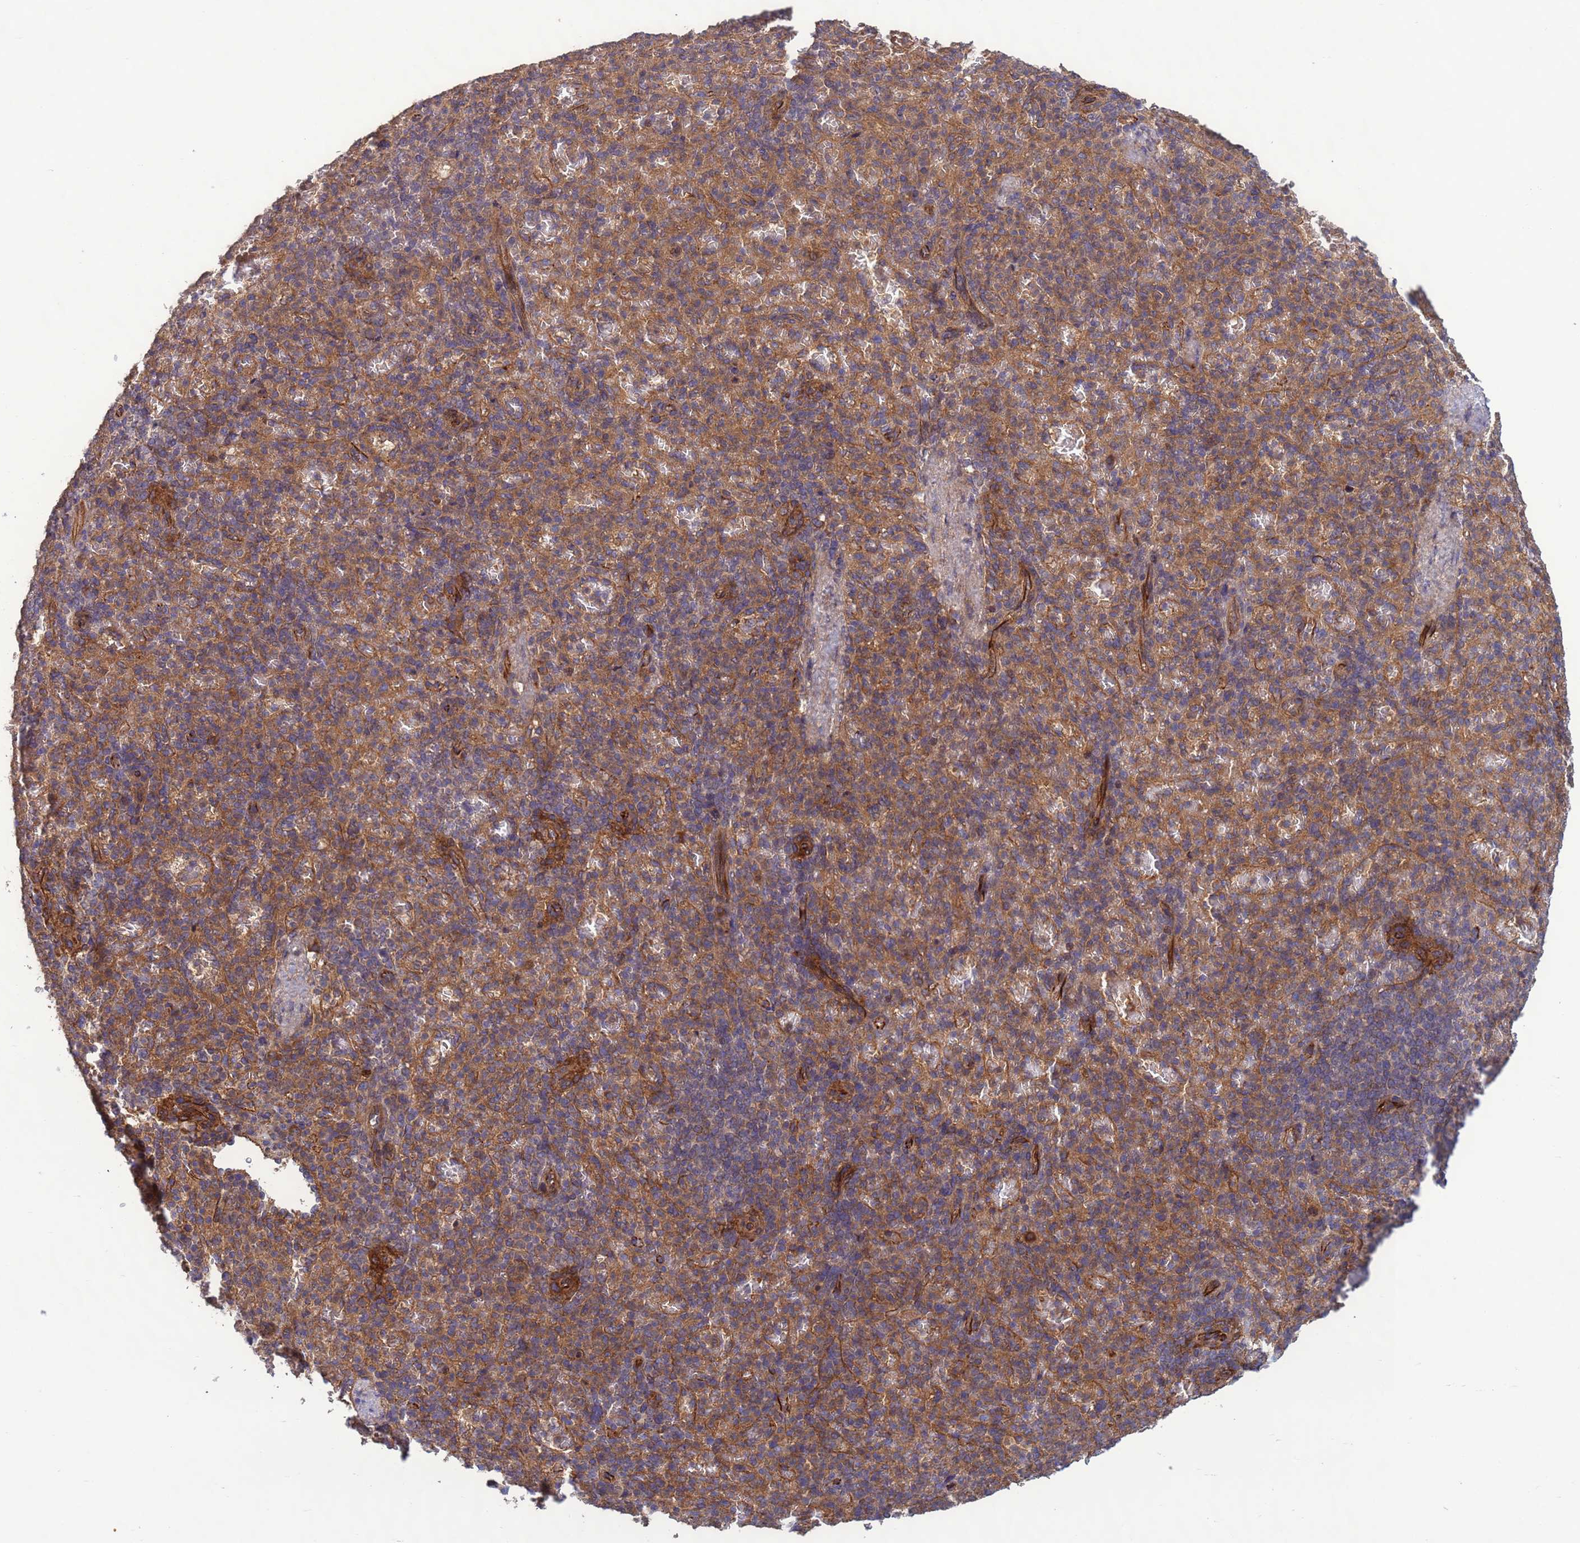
{"staining": {"intensity": "weak", "quantity": "25%-75%", "location": "cytoplasmic/membranous"}, "tissue": "spleen", "cell_type": "Cells in red pulp", "image_type": "normal", "snomed": [{"axis": "morphology", "description": "Normal tissue, NOS"}, {"axis": "topography", "description": "Spleen"}], "caption": "This histopathology image exhibits unremarkable spleen stained with immunohistochemistry (IHC) to label a protein in brown. The cytoplasmic/membranous of cells in red pulp show weak positivity for the protein. Nuclei are counter-stained blue.", "gene": "RAB10", "patient": {"sex": "female", "age": 74}}